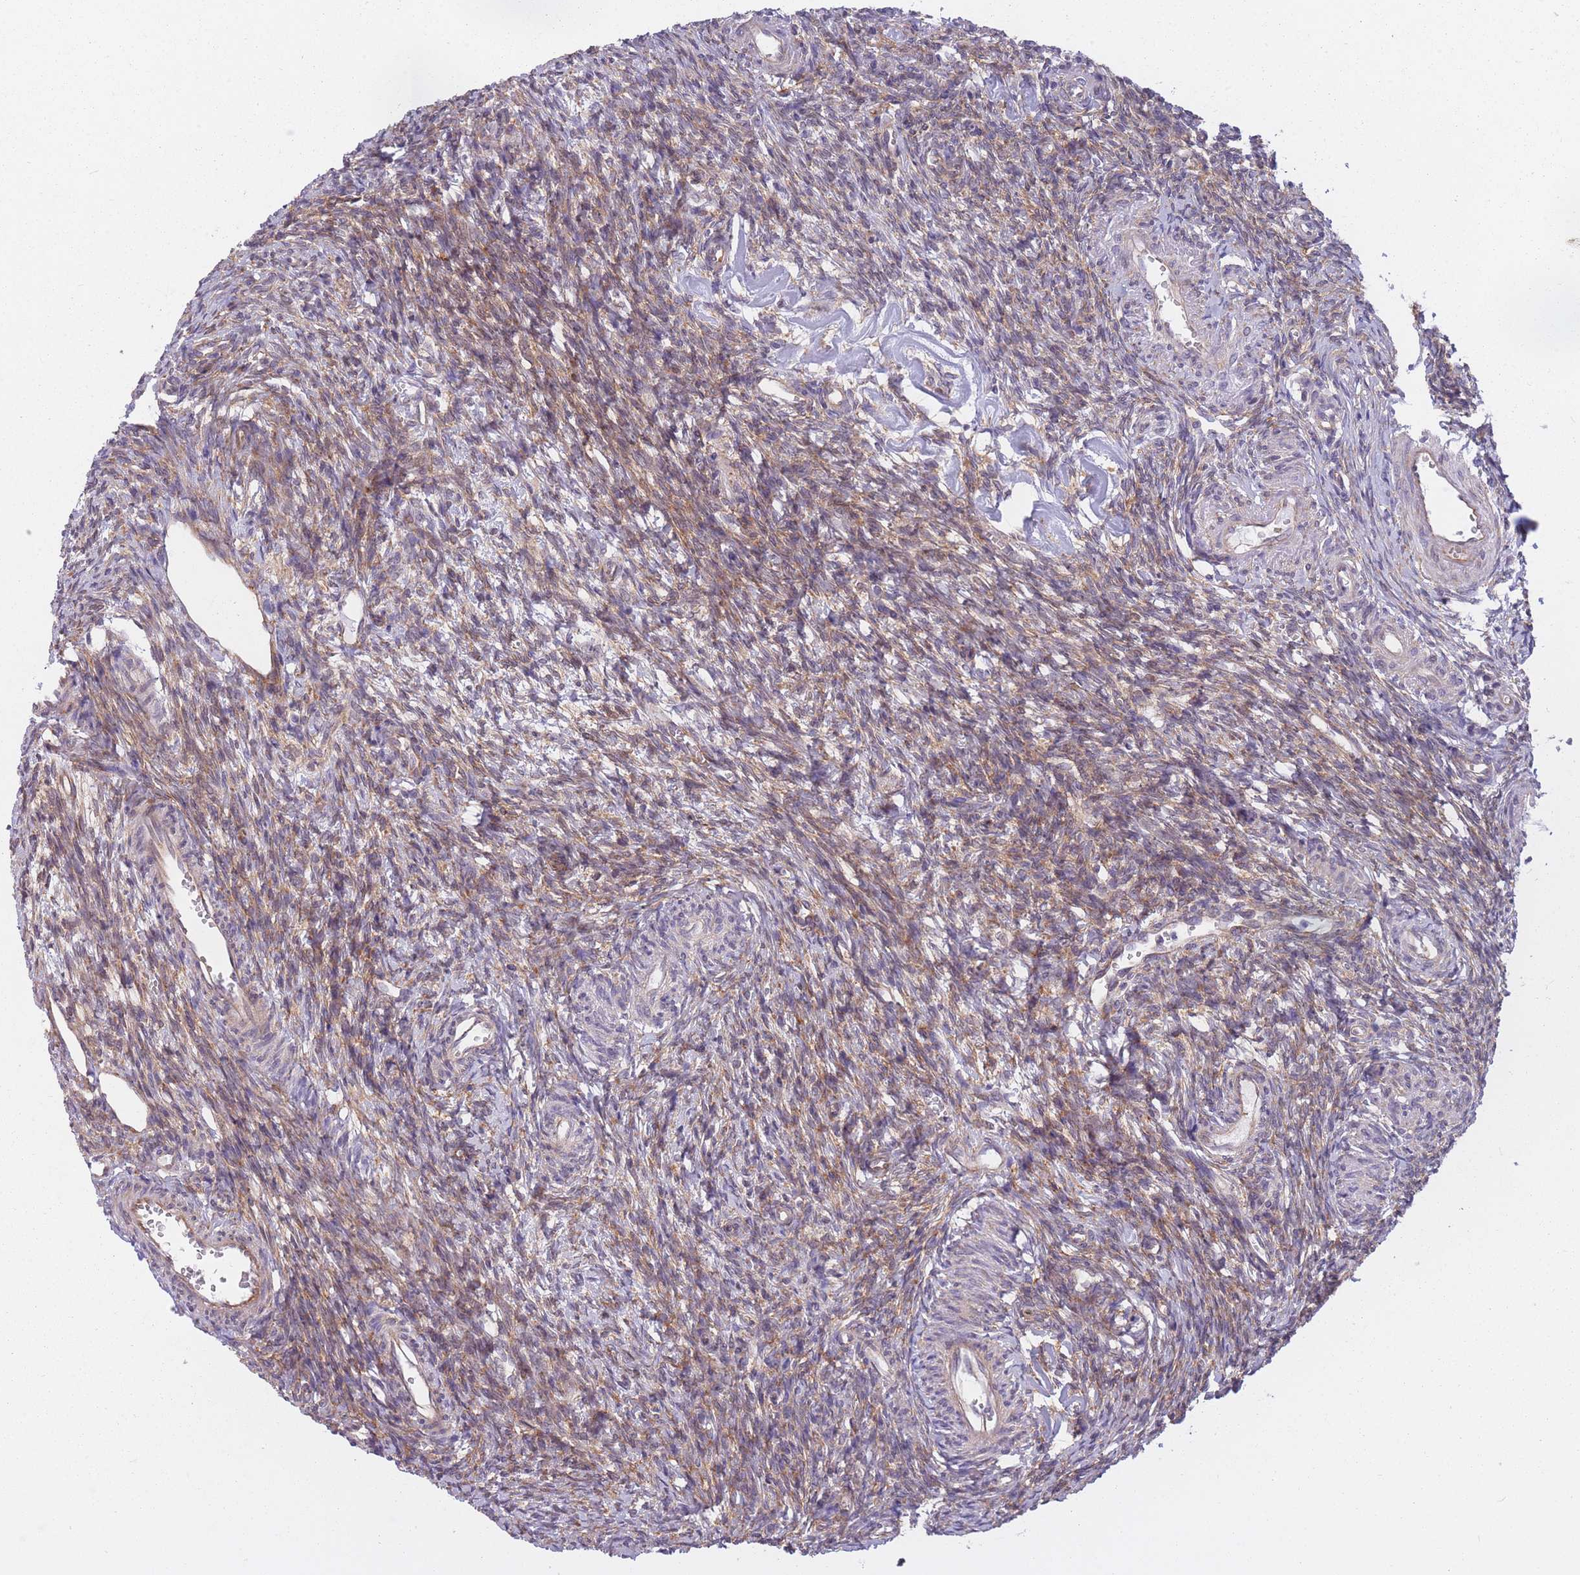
{"staining": {"intensity": "moderate", "quantity": ">75%", "location": "cytoplasmic/membranous"}, "tissue": "ovary", "cell_type": "Ovarian stroma cells", "image_type": "normal", "snomed": [{"axis": "morphology", "description": "Normal tissue, NOS"}, {"axis": "topography", "description": "Ovary"}], "caption": "Immunohistochemistry (IHC) histopathology image of normal ovary stained for a protein (brown), which shows medium levels of moderate cytoplasmic/membranous expression in about >75% of ovarian stroma cells.", "gene": "CCDC124", "patient": {"sex": "female", "age": 39}}